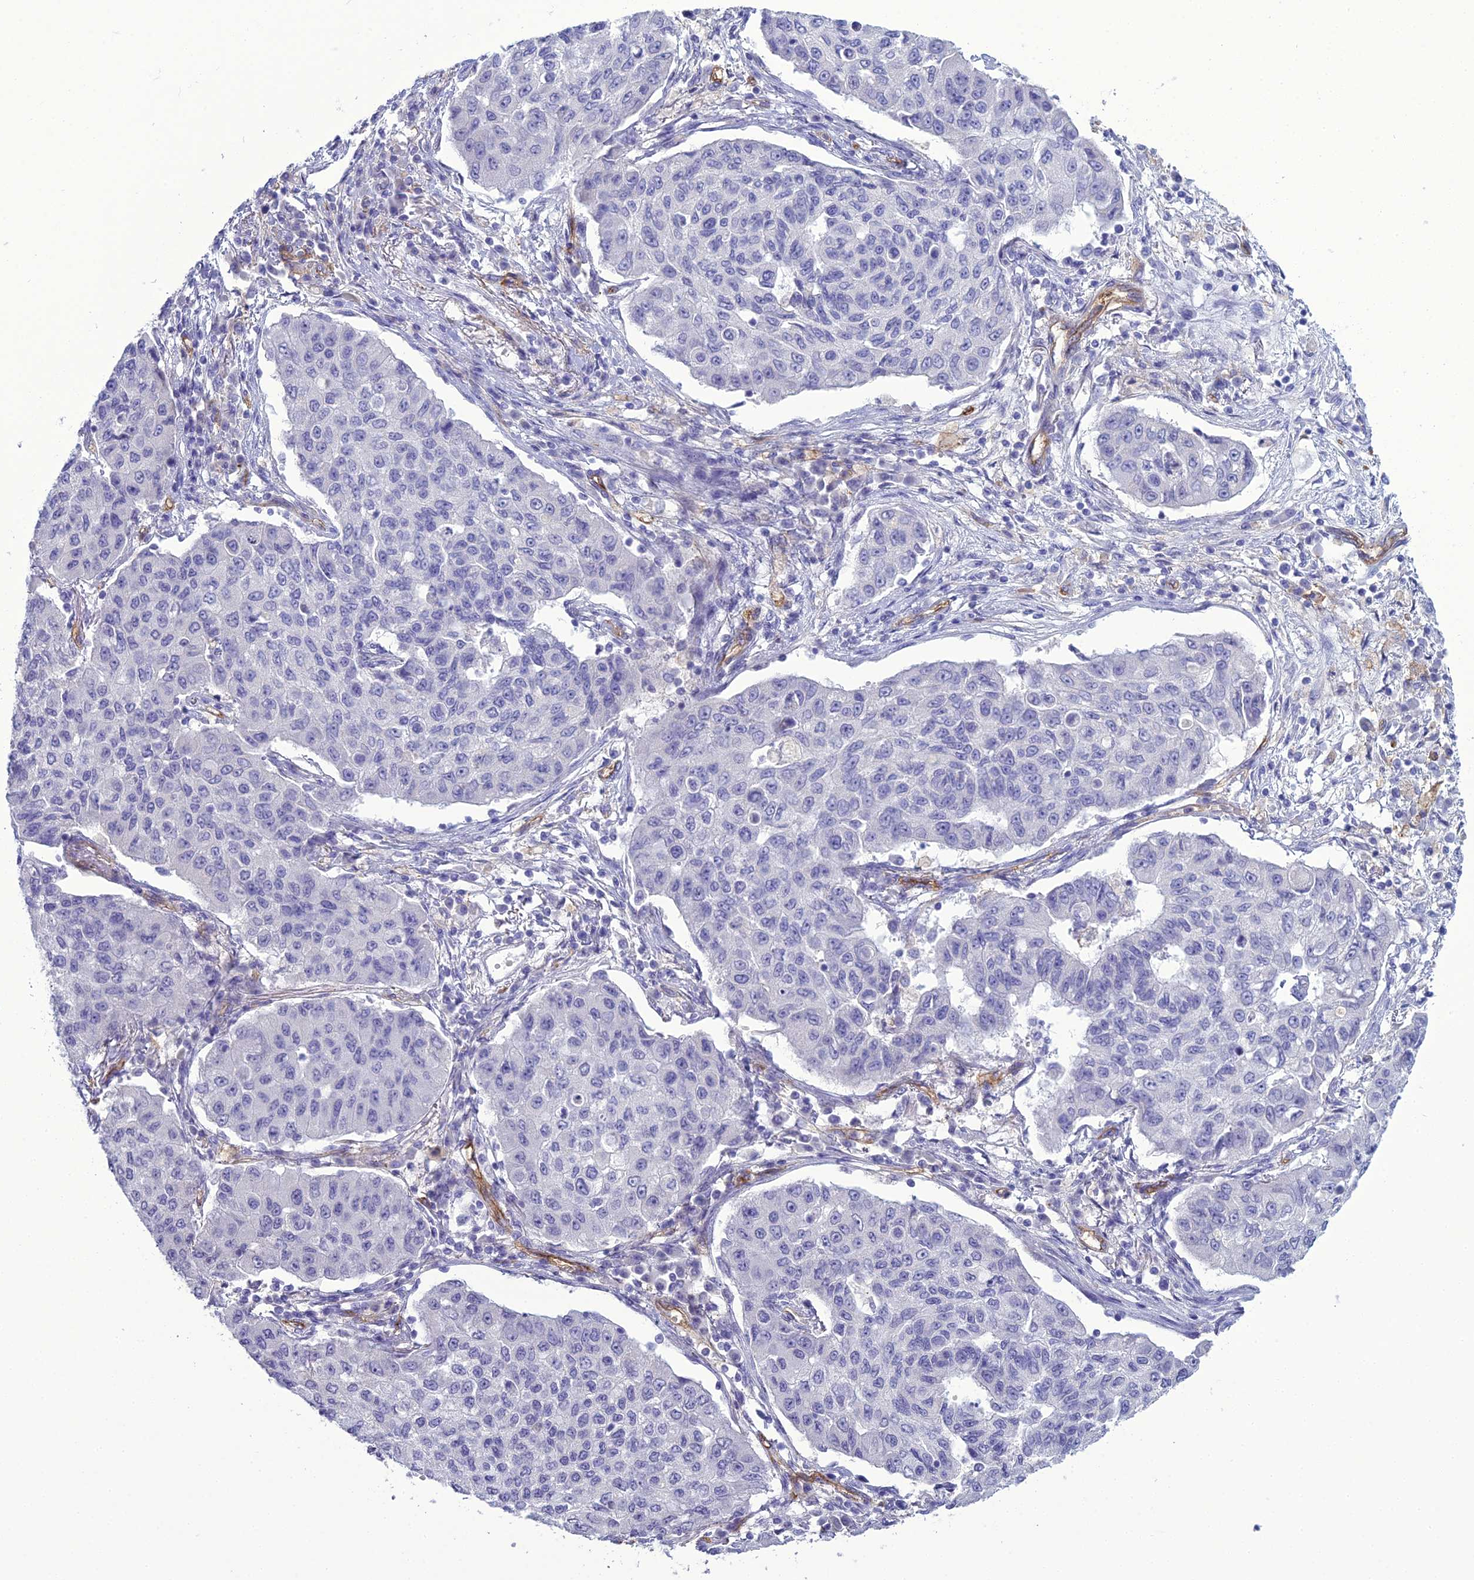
{"staining": {"intensity": "negative", "quantity": "none", "location": "none"}, "tissue": "lung cancer", "cell_type": "Tumor cells", "image_type": "cancer", "snomed": [{"axis": "morphology", "description": "Squamous cell carcinoma, NOS"}, {"axis": "topography", "description": "Lung"}], "caption": "The histopathology image displays no staining of tumor cells in lung squamous cell carcinoma.", "gene": "ACE", "patient": {"sex": "male", "age": 74}}